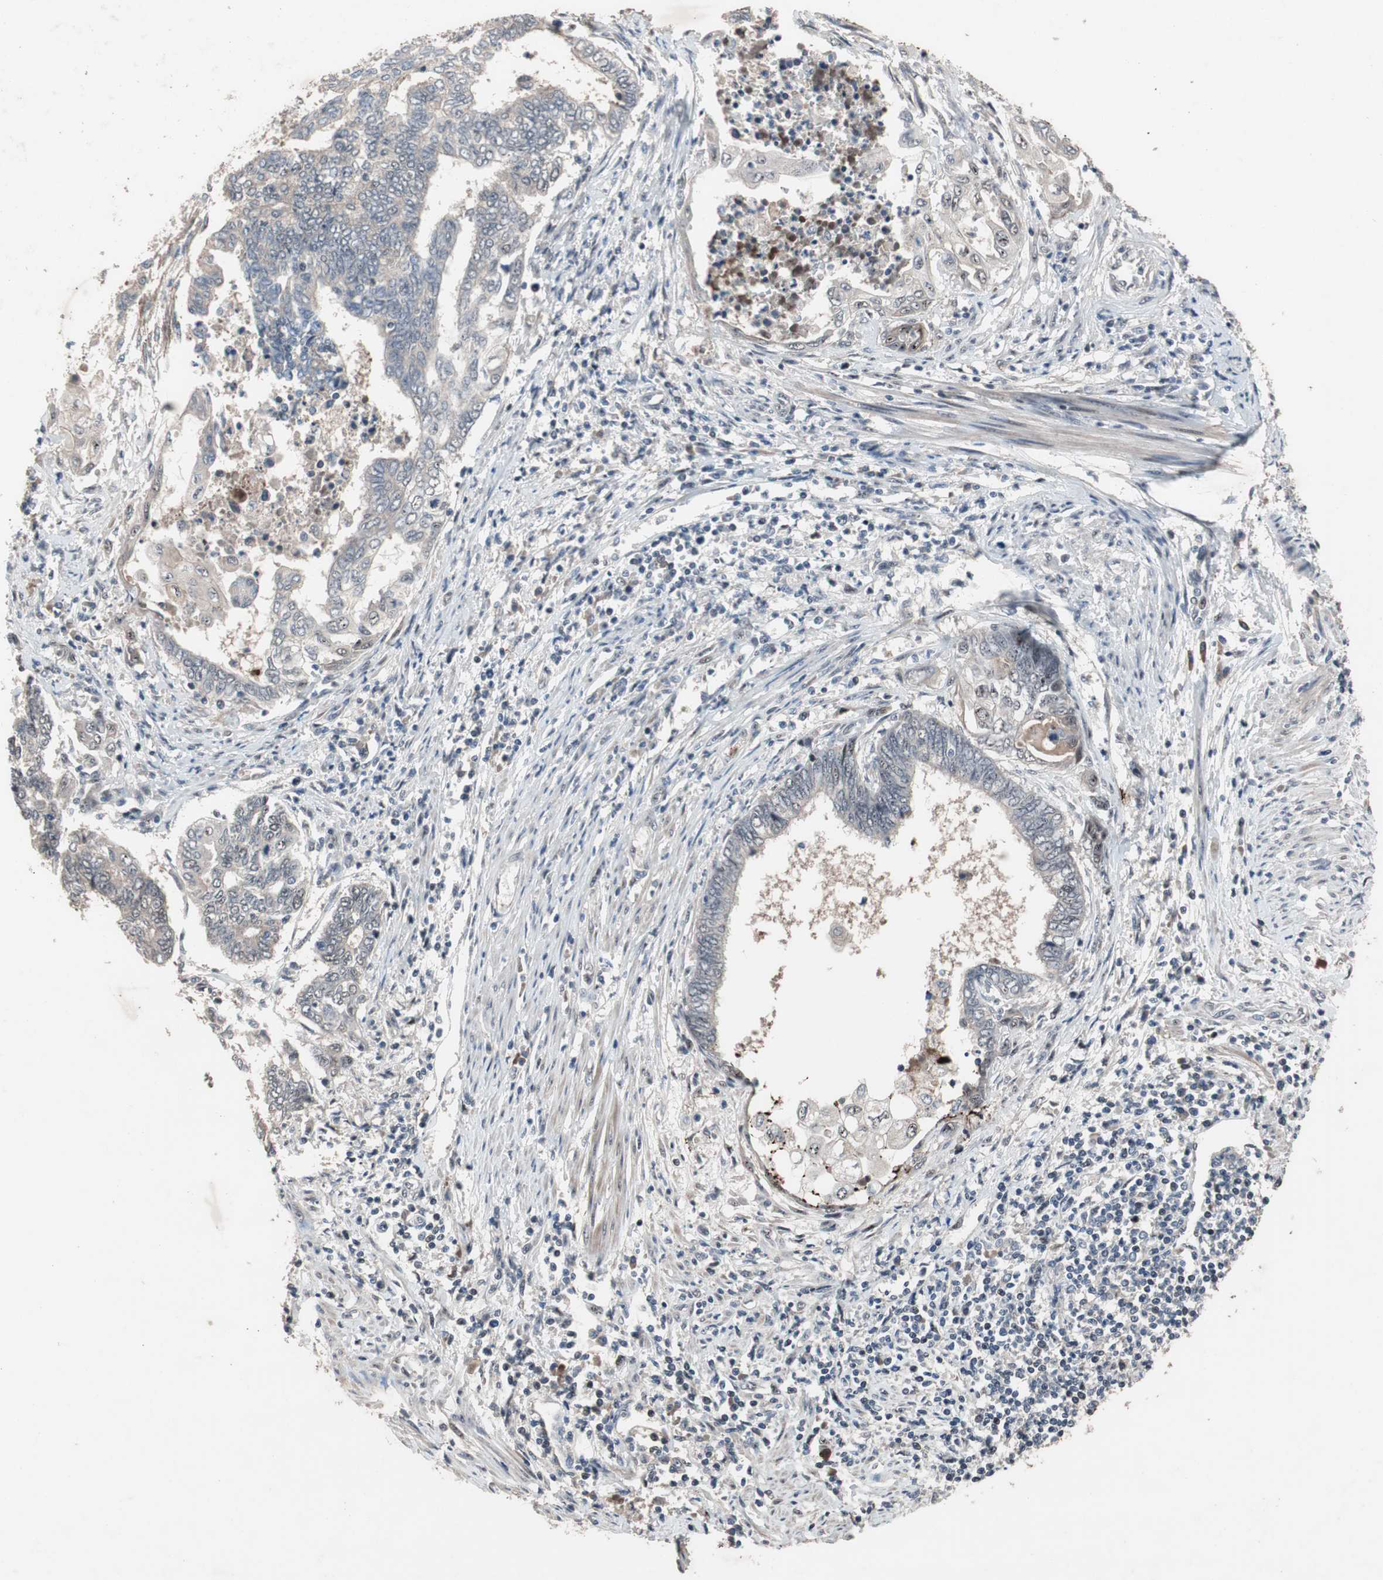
{"staining": {"intensity": "weak", "quantity": "<25%", "location": "nuclear"}, "tissue": "endometrial cancer", "cell_type": "Tumor cells", "image_type": "cancer", "snomed": [{"axis": "morphology", "description": "Adenocarcinoma, NOS"}, {"axis": "topography", "description": "Uterus"}, {"axis": "topography", "description": "Endometrium"}], "caption": "Tumor cells are negative for brown protein staining in endometrial cancer.", "gene": "SOX7", "patient": {"sex": "female", "age": 70}}